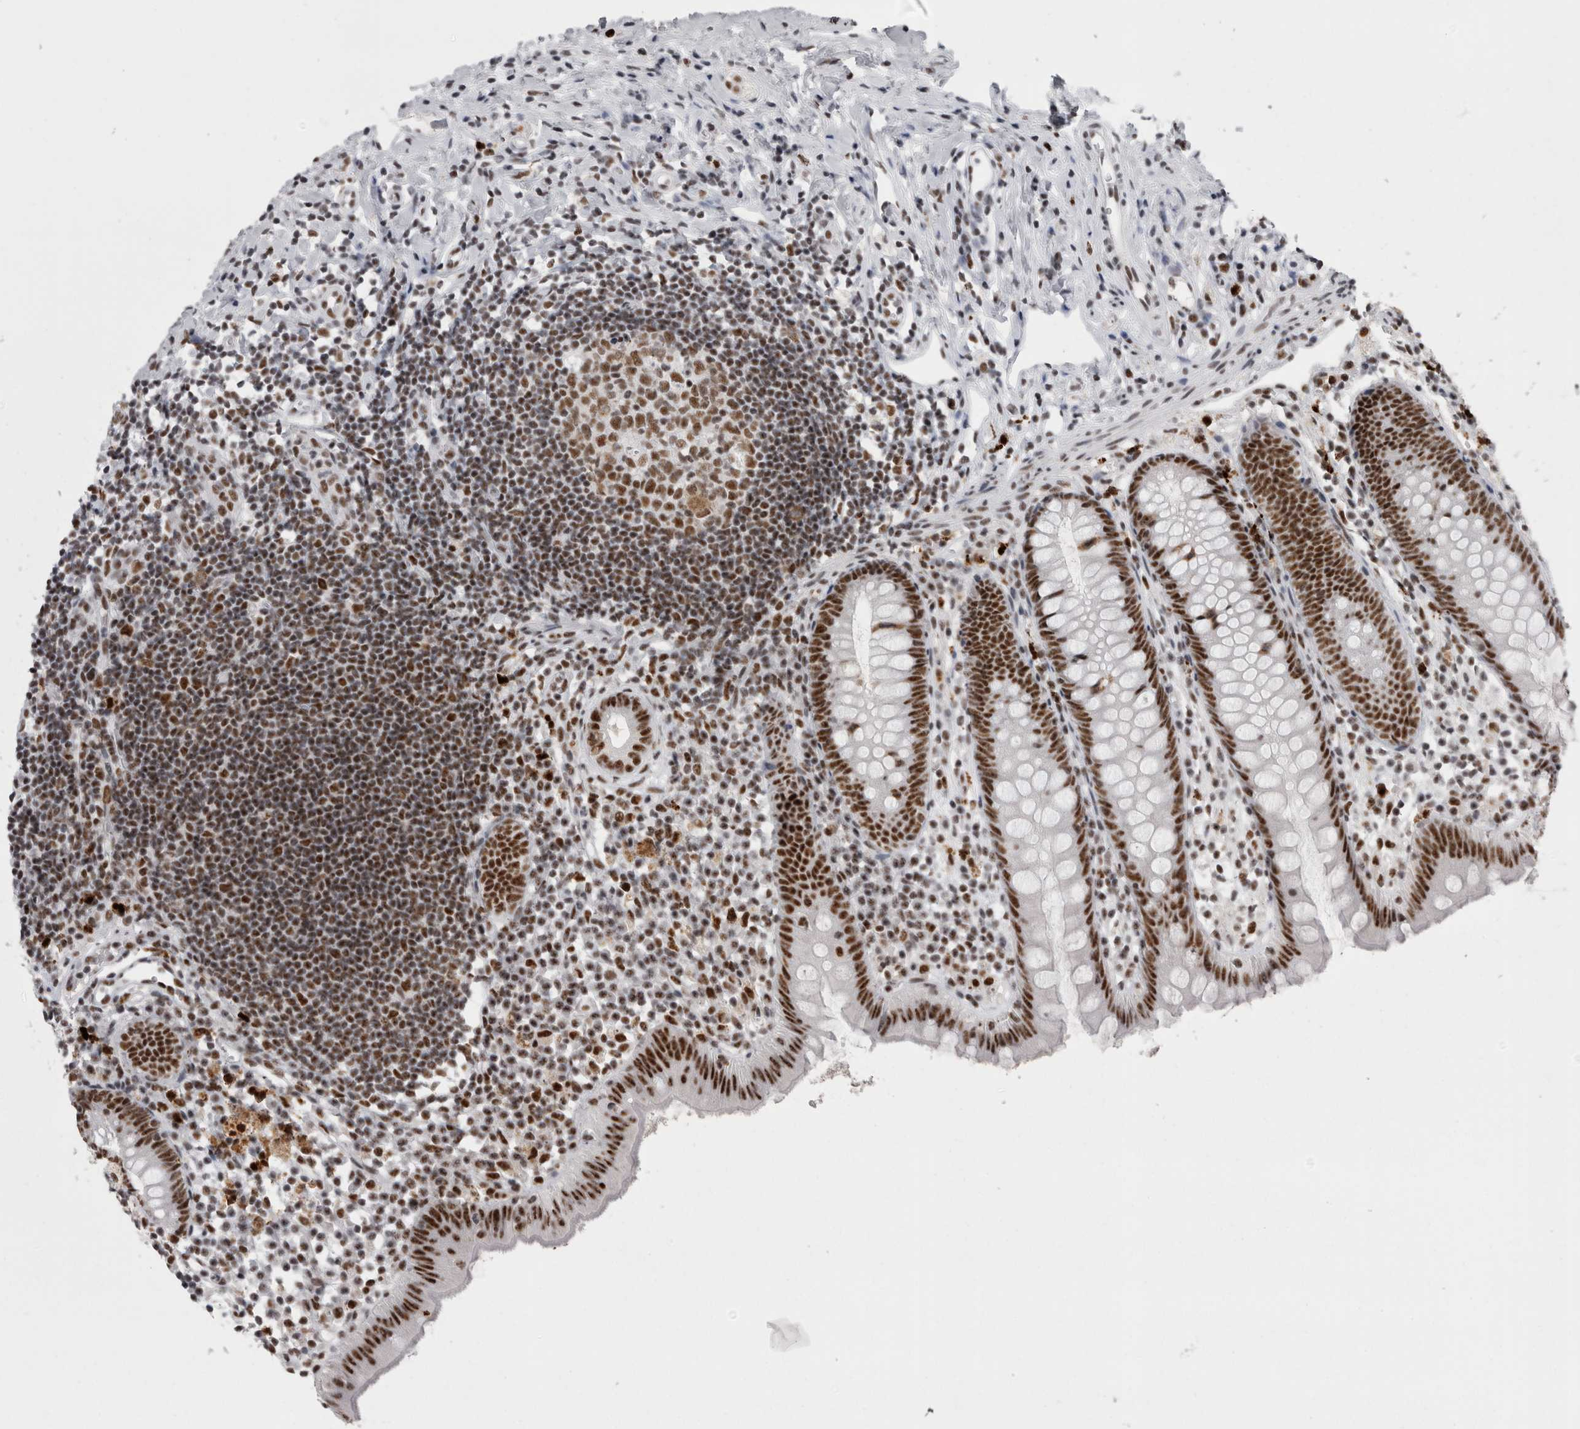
{"staining": {"intensity": "strong", "quantity": ">75%", "location": "nuclear"}, "tissue": "appendix", "cell_type": "Glandular cells", "image_type": "normal", "snomed": [{"axis": "morphology", "description": "Normal tissue, NOS"}, {"axis": "topography", "description": "Appendix"}], "caption": "Strong nuclear staining for a protein is seen in about >75% of glandular cells of benign appendix using immunohistochemistry.", "gene": "SNRNP40", "patient": {"sex": "female", "age": 20}}